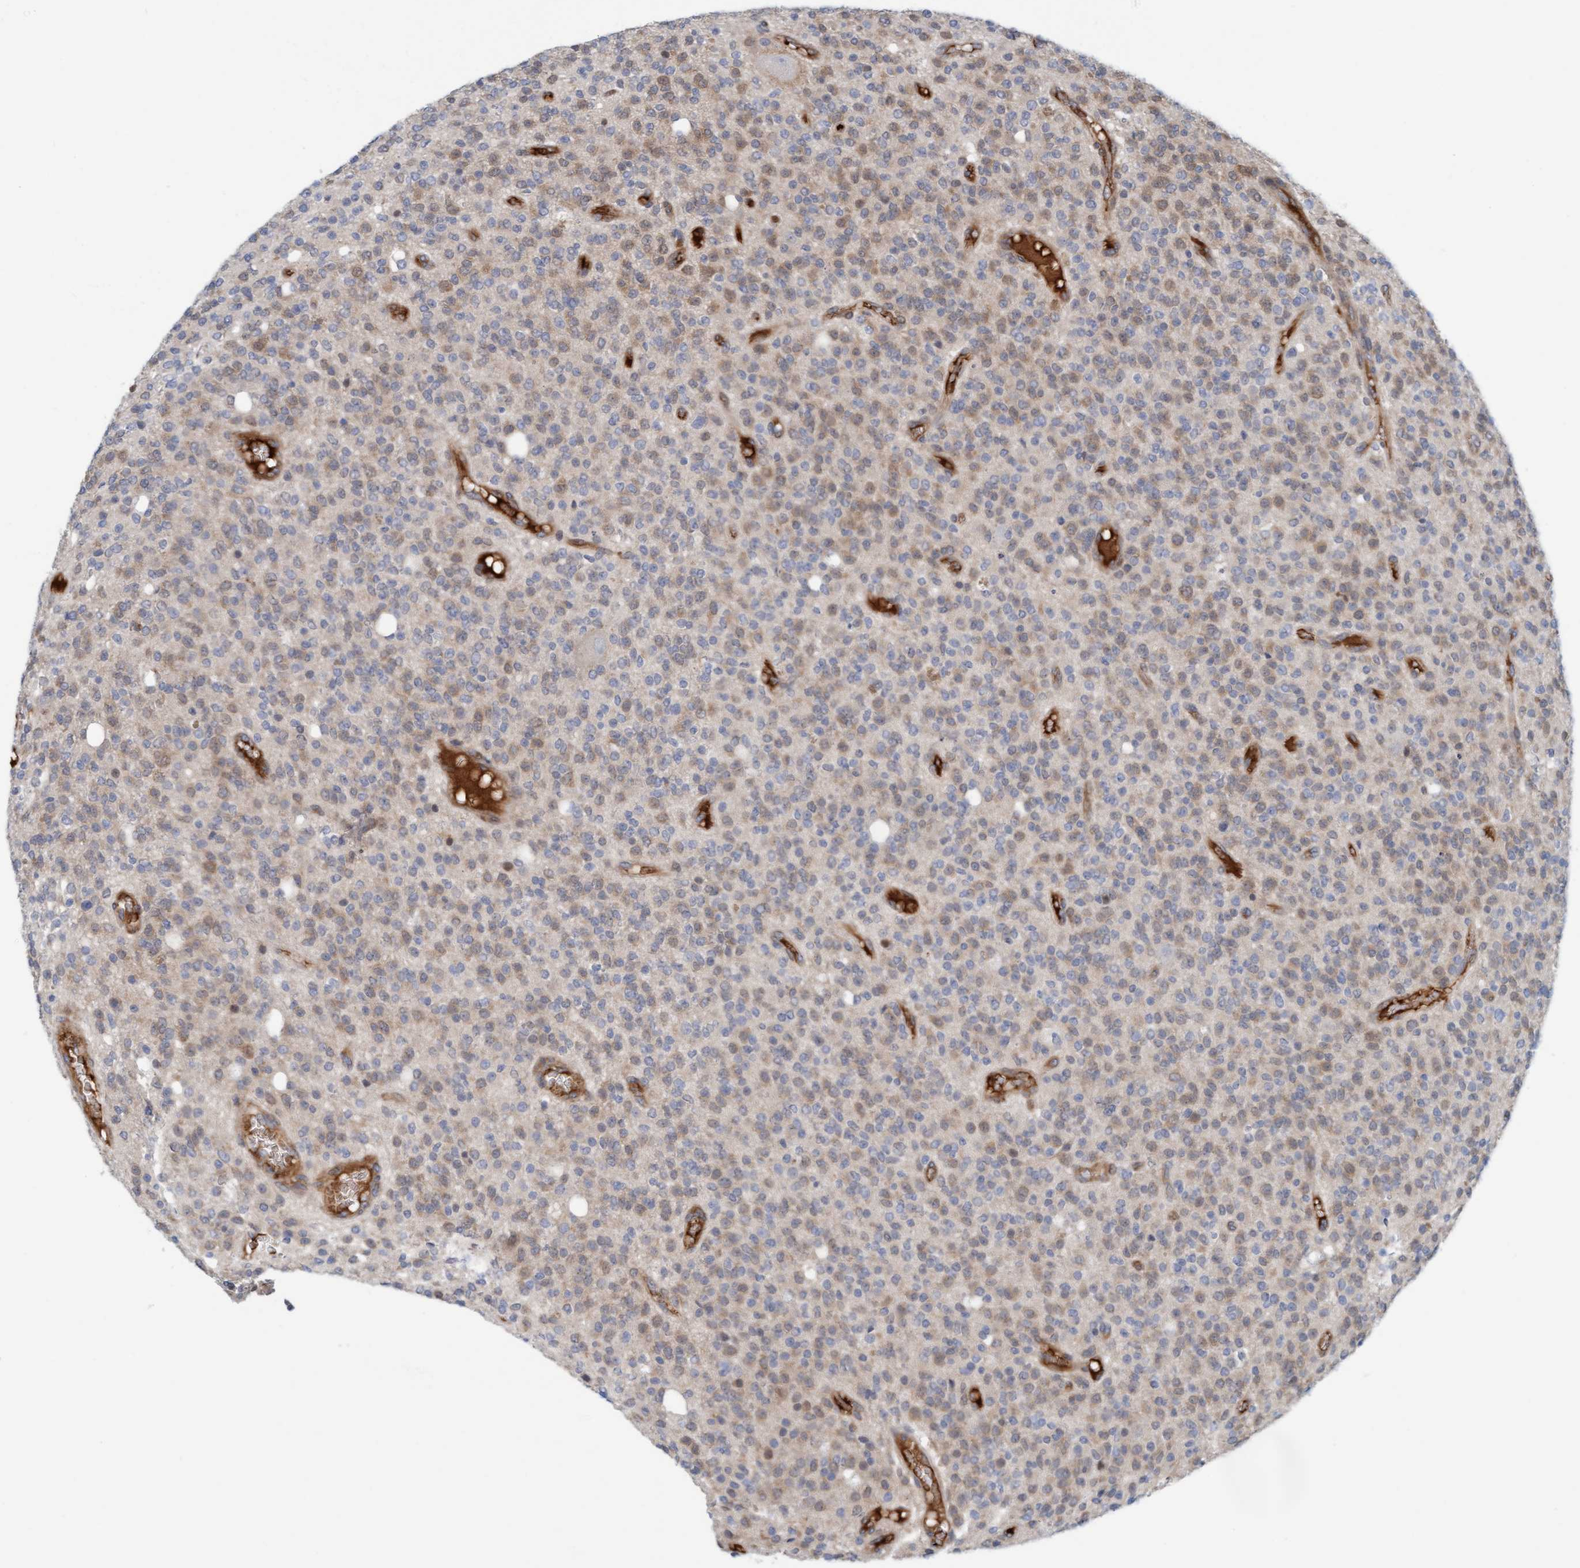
{"staining": {"intensity": "weak", "quantity": ">75%", "location": "cytoplasmic/membranous"}, "tissue": "glioma", "cell_type": "Tumor cells", "image_type": "cancer", "snomed": [{"axis": "morphology", "description": "Glioma, malignant, High grade"}, {"axis": "topography", "description": "Brain"}], "caption": "High-grade glioma (malignant) stained with a protein marker exhibits weak staining in tumor cells.", "gene": "EIF4EBP1", "patient": {"sex": "male", "age": 34}}